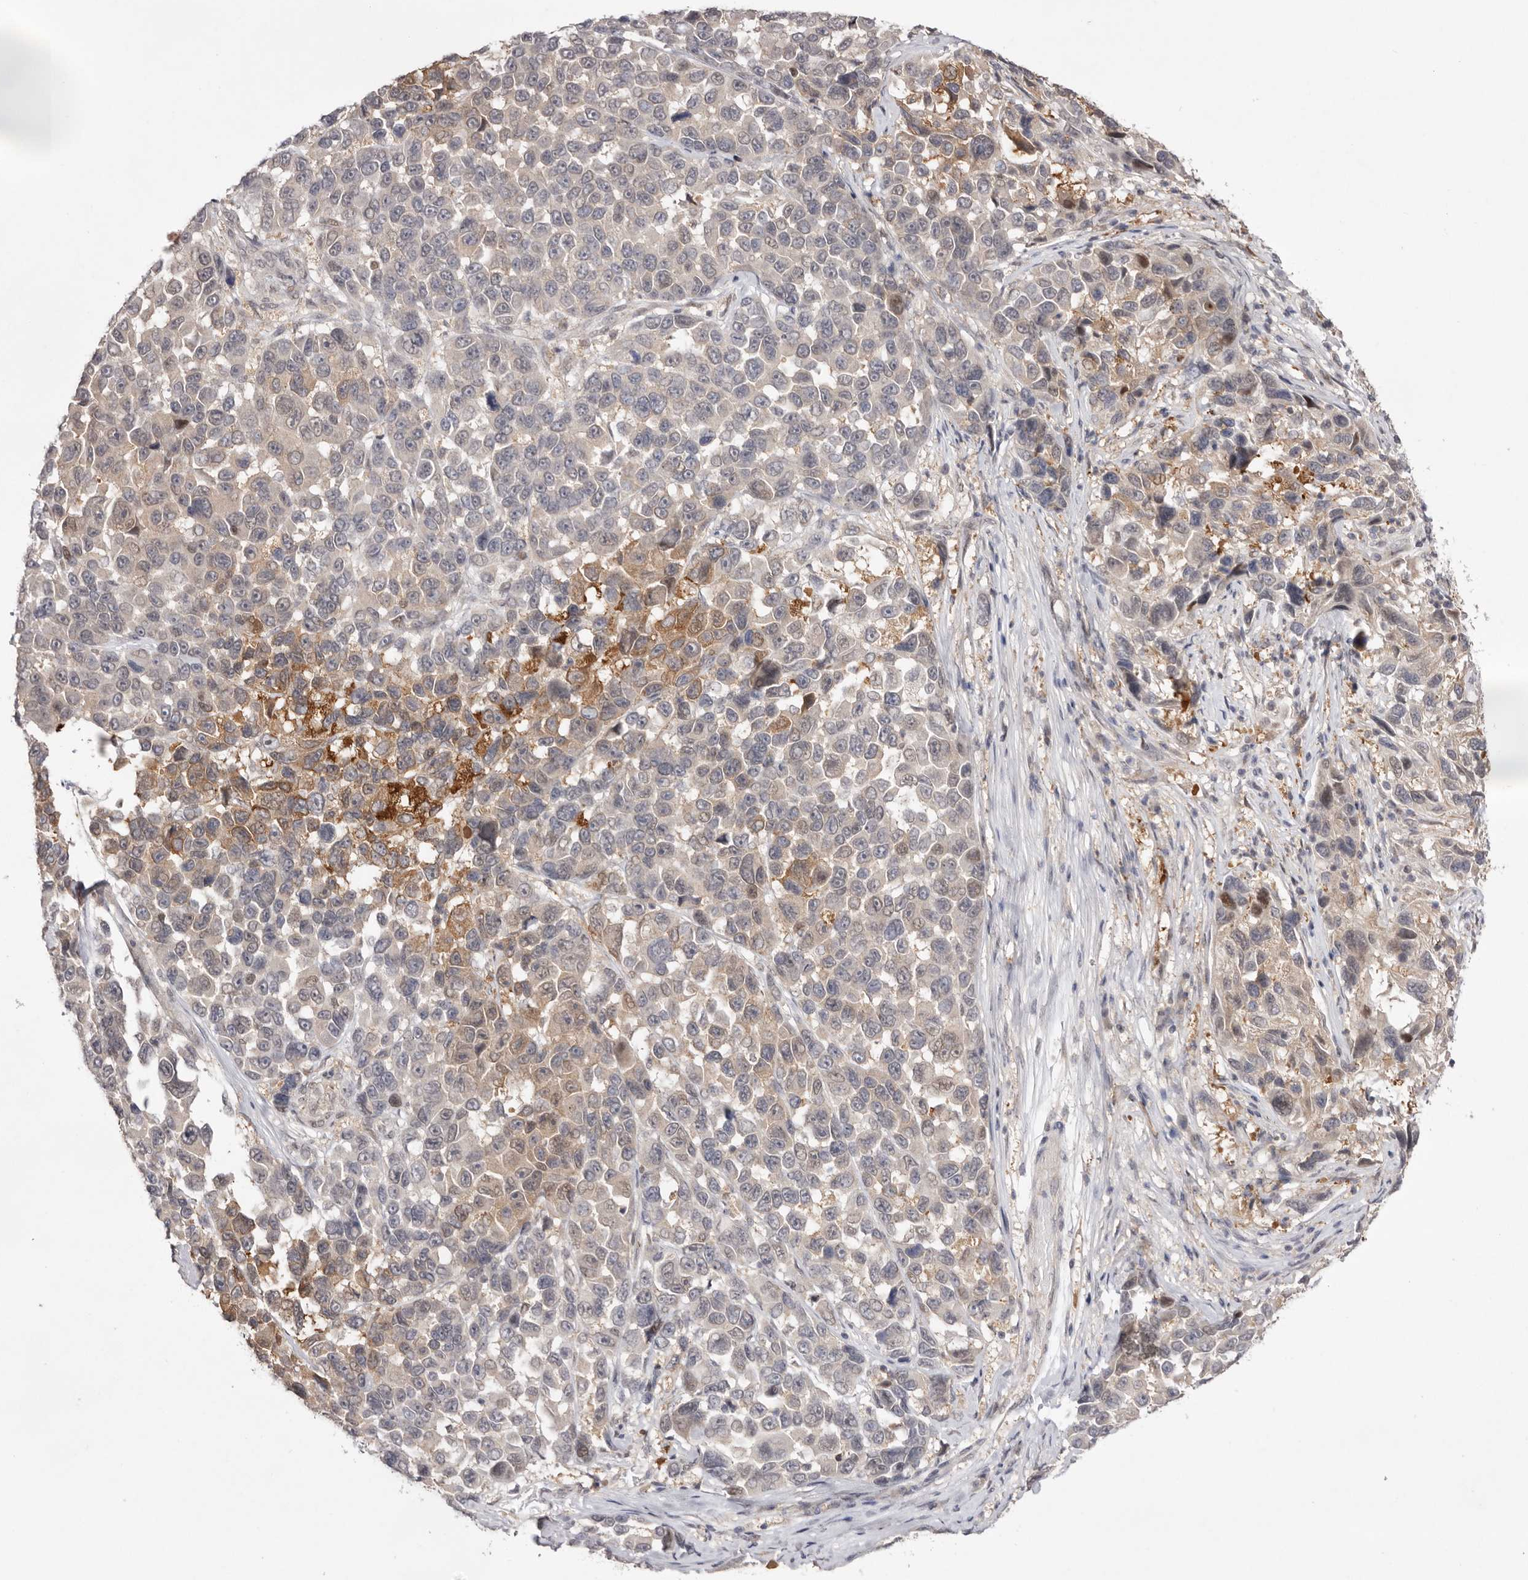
{"staining": {"intensity": "moderate", "quantity": "<25%", "location": "cytoplasmic/membranous"}, "tissue": "melanoma", "cell_type": "Tumor cells", "image_type": "cancer", "snomed": [{"axis": "morphology", "description": "Malignant melanoma, NOS"}, {"axis": "topography", "description": "Skin"}], "caption": "Brown immunohistochemical staining in malignant melanoma exhibits moderate cytoplasmic/membranous expression in about <25% of tumor cells.", "gene": "TADA1", "patient": {"sex": "male", "age": 53}}